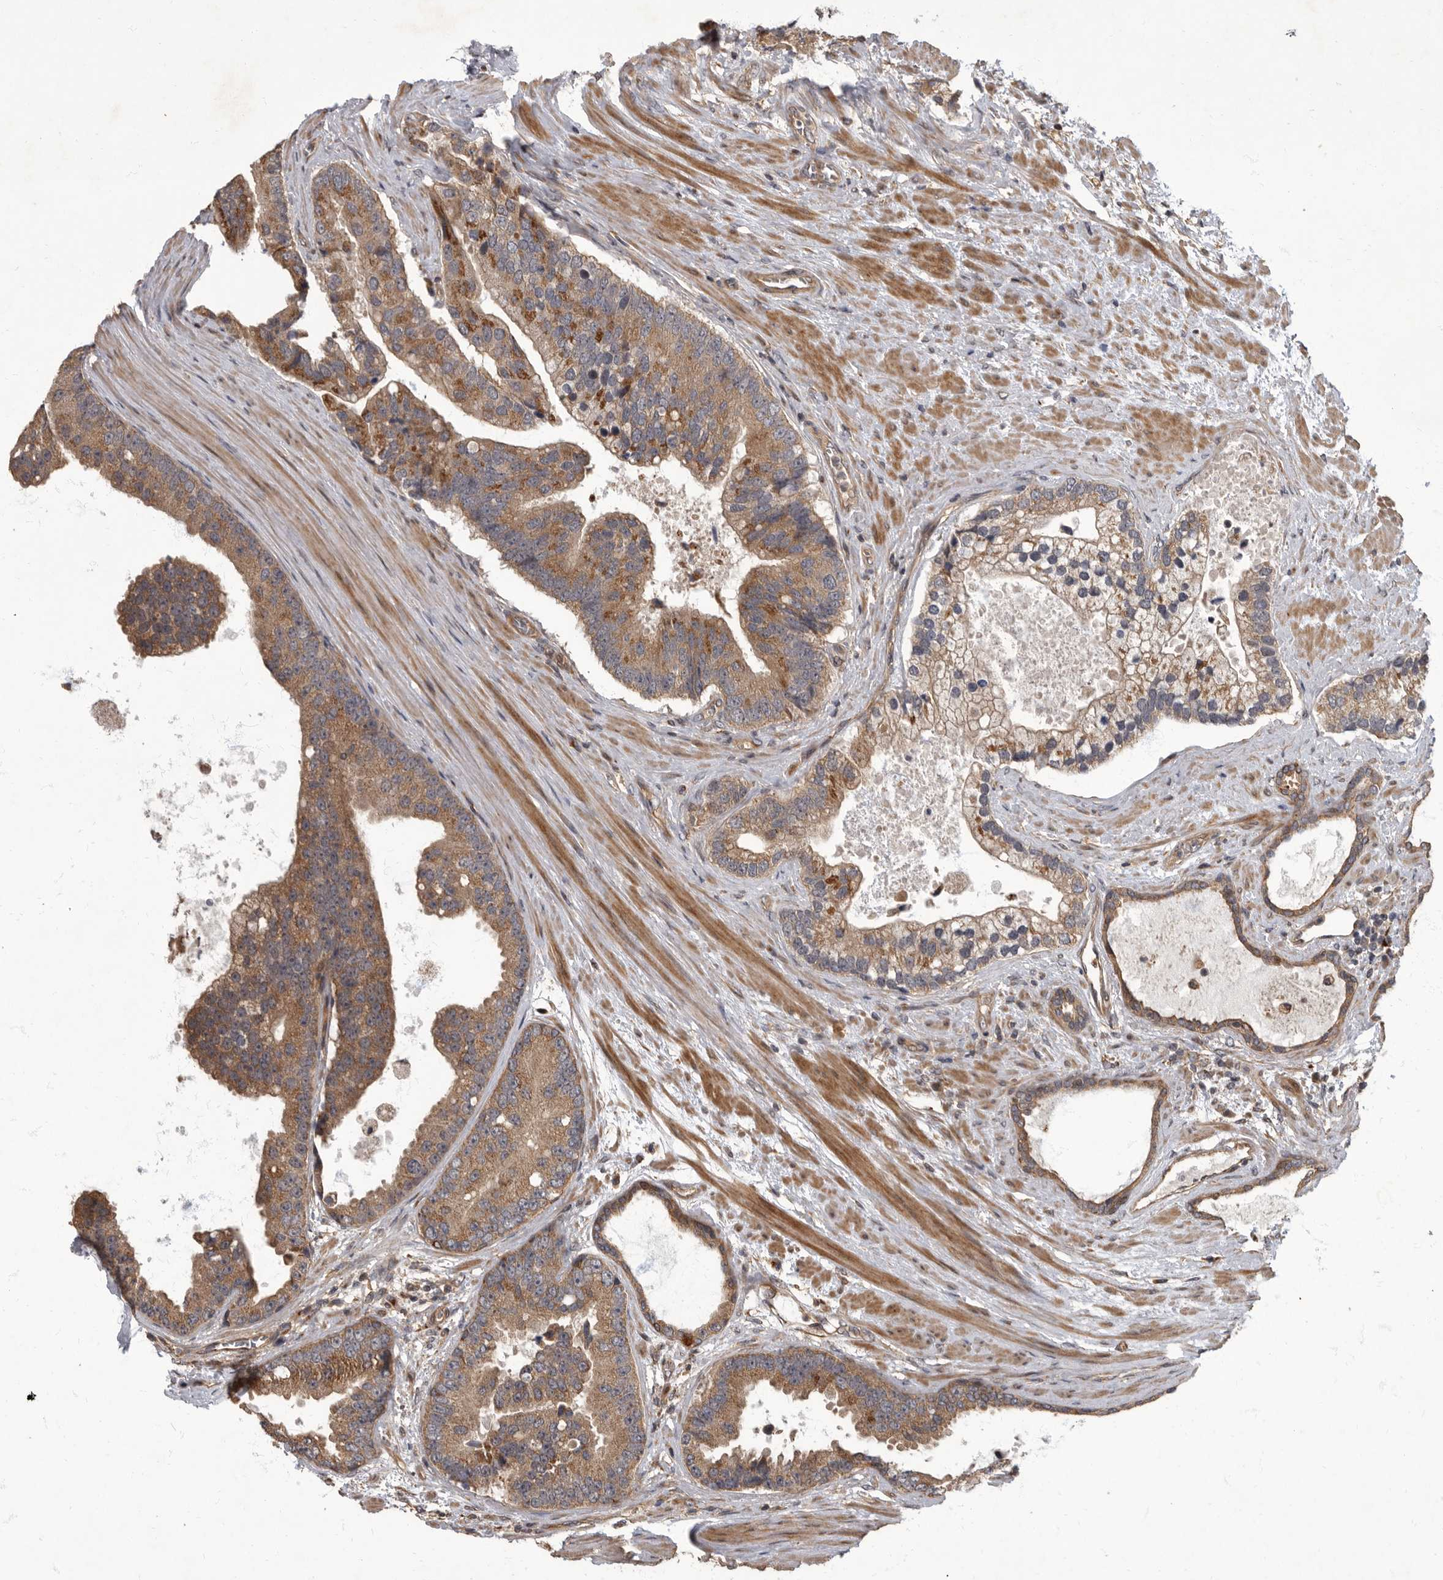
{"staining": {"intensity": "moderate", "quantity": ">75%", "location": "cytoplasmic/membranous"}, "tissue": "prostate cancer", "cell_type": "Tumor cells", "image_type": "cancer", "snomed": [{"axis": "morphology", "description": "Adenocarcinoma, High grade"}, {"axis": "topography", "description": "Prostate"}], "caption": "The photomicrograph shows immunohistochemical staining of prostate adenocarcinoma (high-grade). There is moderate cytoplasmic/membranous staining is appreciated in approximately >75% of tumor cells. Immunohistochemistry (ihc) stains the protein in brown and the nuclei are stained blue.", "gene": "IQCK", "patient": {"sex": "male", "age": 70}}